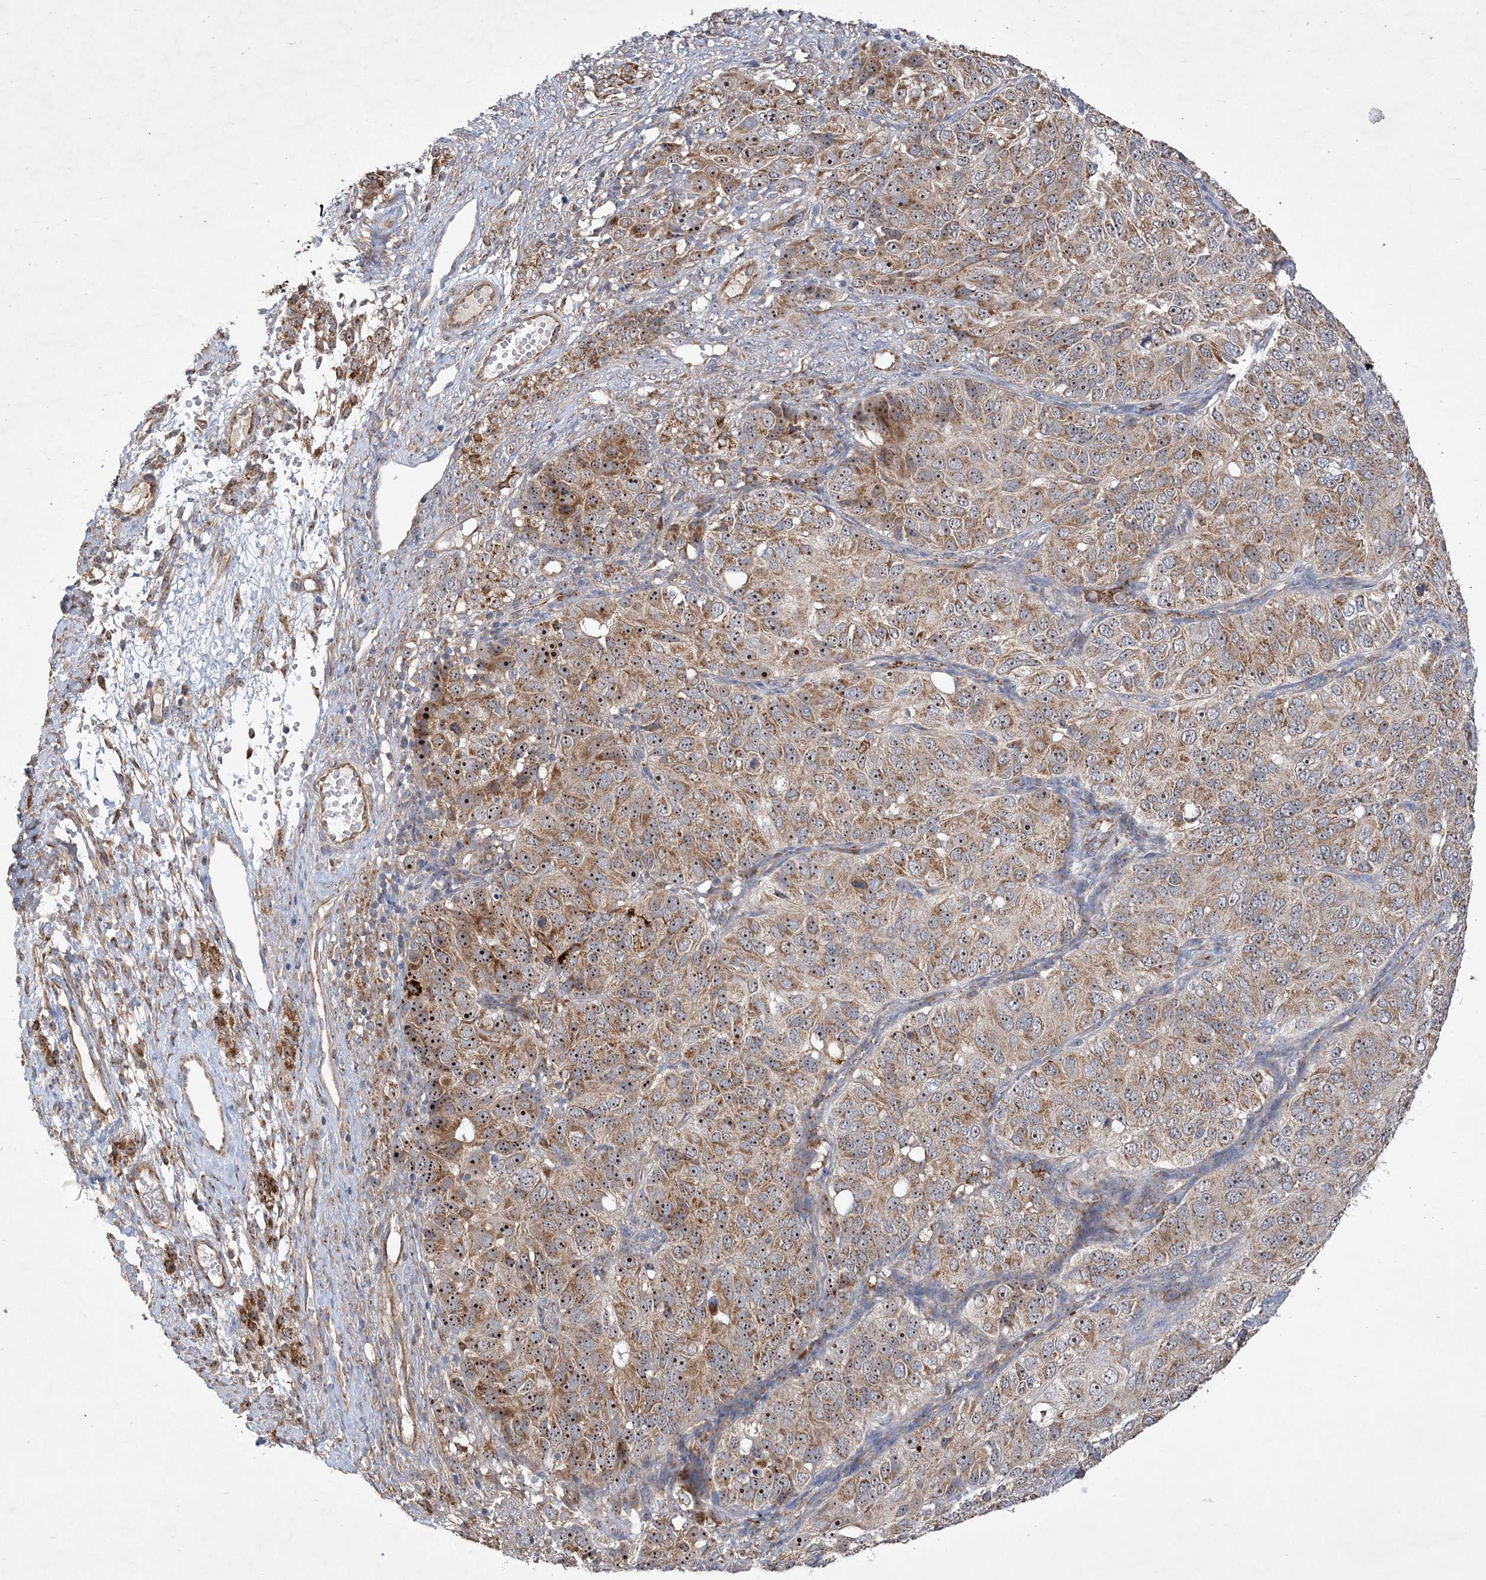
{"staining": {"intensity": "moderate", "quantity": ">75%", "location": "cytoplasmic/membranous,nuclear"}, "tissue": "ovarian cancer", "cell_type": "Tumor cells", "image_type": "cancer", "snomed": [{"axis": "morphology", "description": "Carcinoma, endometroid"}, {"axis": "topography", "description": "Ovary"}], "caption": "Ovarian endometroid carcinoma was stained to show a protein in brown. There is medium levels of moderate cytoplasmic/membranous and nuclear expression in approximately >75% of tumor cells. The protein of interest is shown in brown color, while the nuclei are stained blue.", "gene": "FEZ2", "patient": {"sex": "female", "age": 51}}